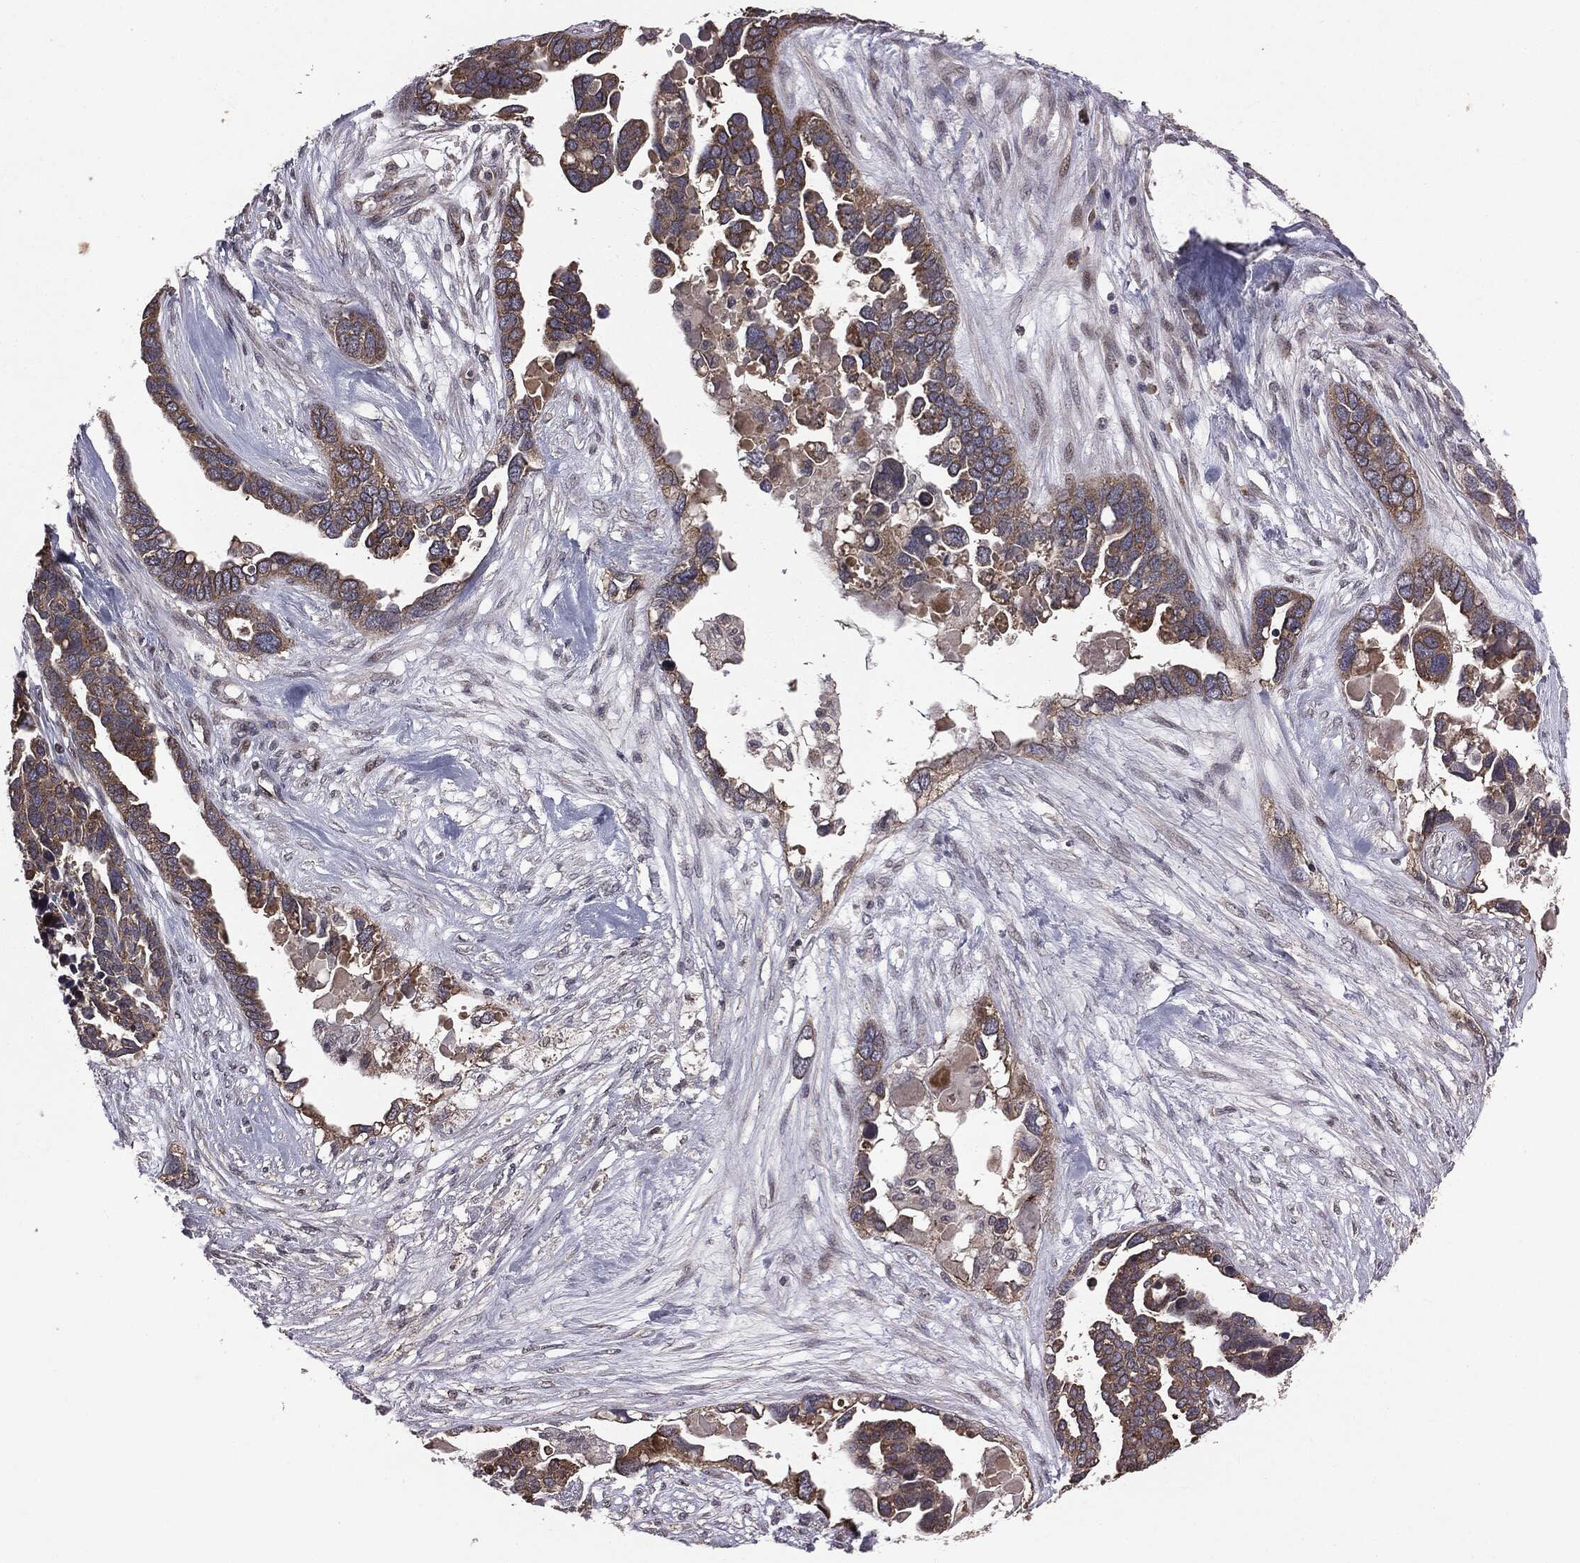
{"staining": {"intensity": "moderate", "quantity": "25%-75%", "location": "cytoplasmic/membranous"}, "tissue": "ovarian cancer", "cell_type": "Tumor cells", "image_type": "cancer", "snomed": [{"axis": "morphology", "description": "Cystadenocarcinoma, serous, NOS"}, {"axis": "topography", "description": "Ovary"}], "caption": "Serous cystadenocarcinoma (ovarian) stained with a brown dye displays moderate cytoplasmic/membranous positive positivity in about 25%-75% of tumor cells.", "gene": "PLPPR2", "patient": {"sex": "female", "age": 54}}